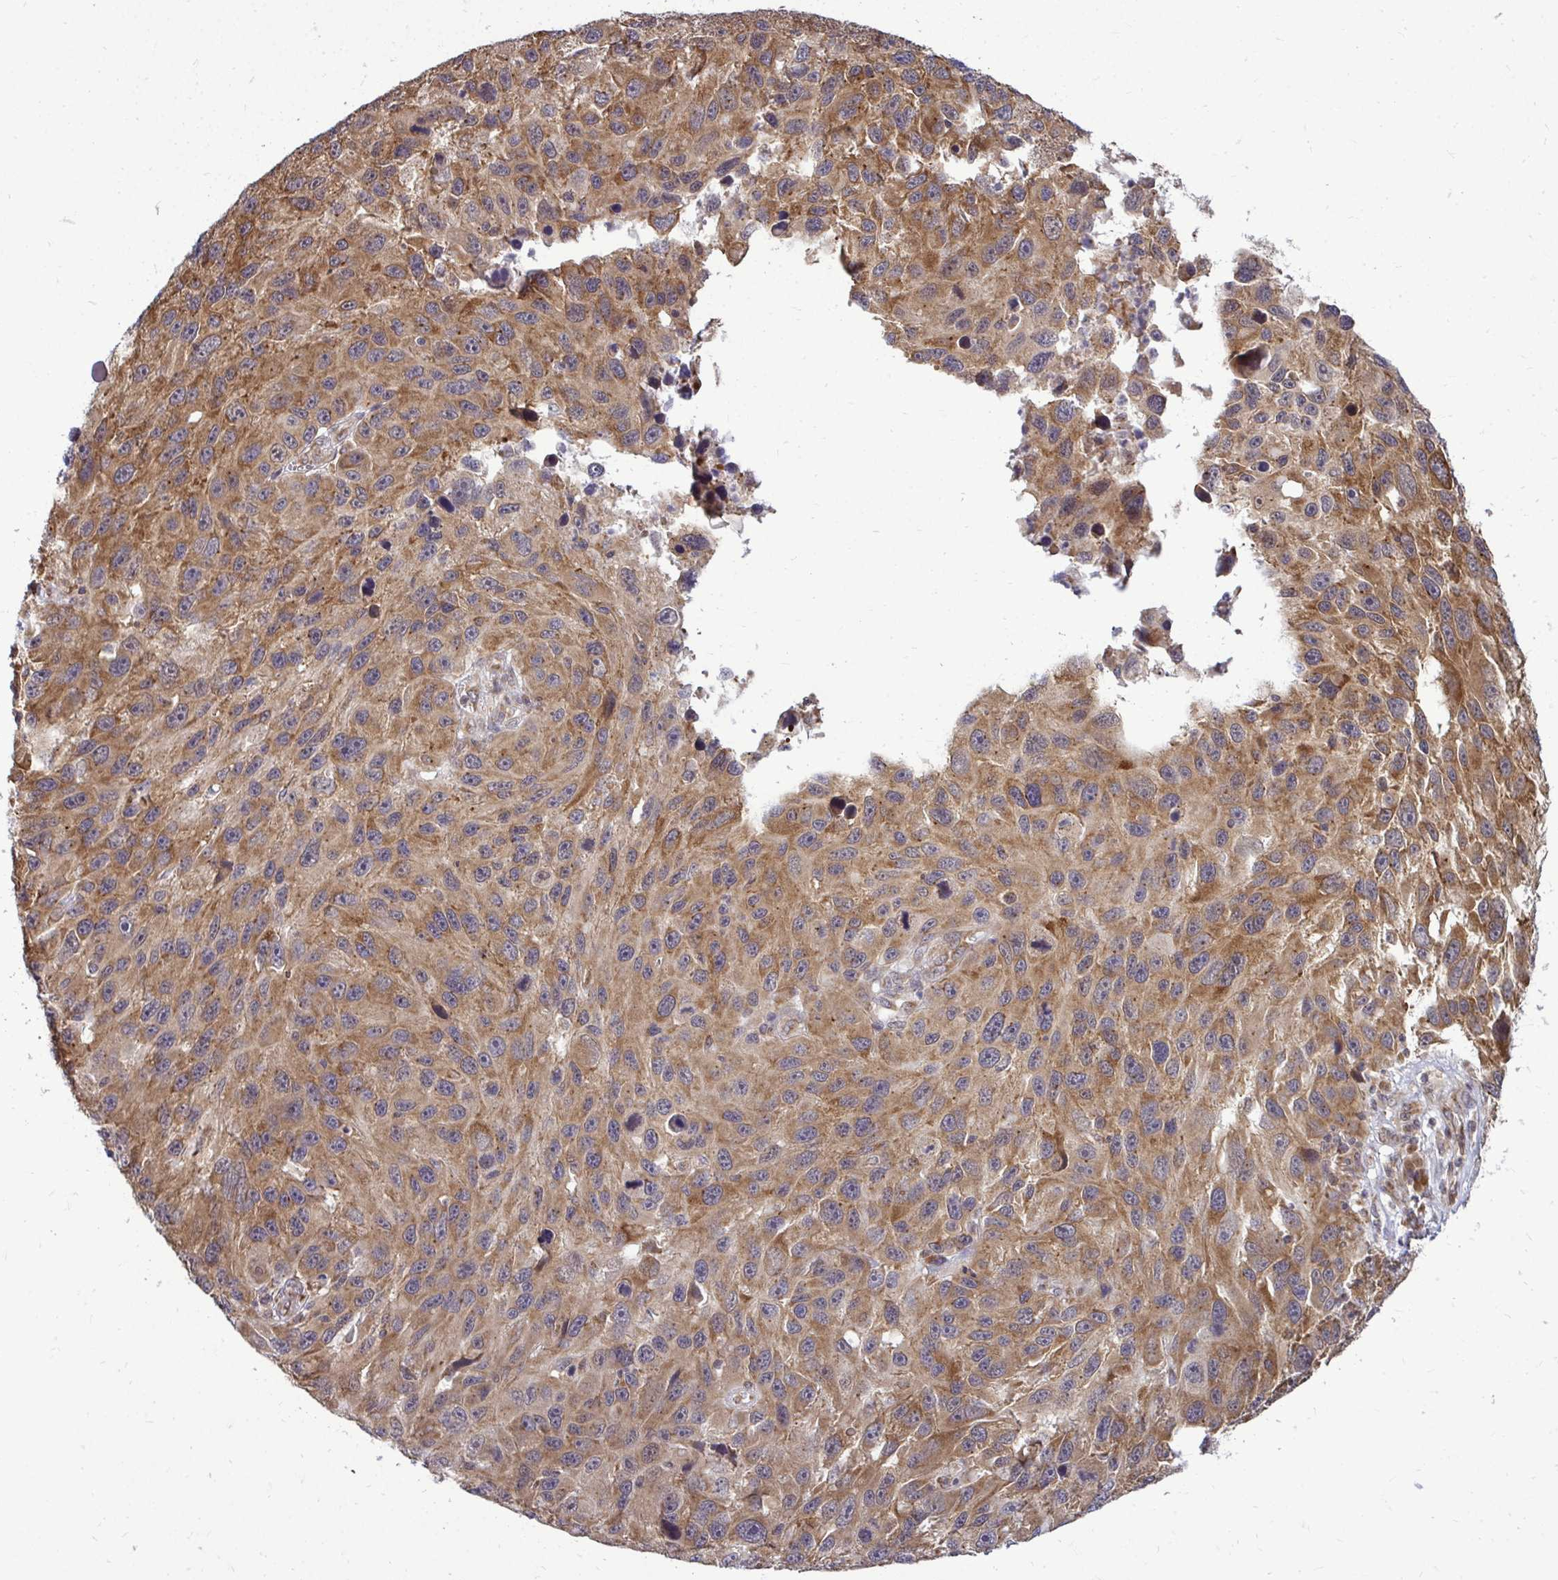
{"staining": {"intensity": "moderate", "quantity": ">75%", "location": "cytoplasmic/membranous"}, "tissue": "melanoma", "cell_type": "Tumor cells", "image_type": "cancer", "snomed": [{"axis": "morphology", "description": "Malignant melanoma, NOS"}, {"axis": "topography", "description": "Skin"}], "caption": "High-magnification brightfield microscopy of malignant melanoma stained with DAB (brown) and counterstained with hematoxylin (blue). tumor cells exhibit moderate cytoplasmic/membranous staining is present in about>75% of cells. Immunohistochemistry stains the protein of interest in brown and the nuclei are stained blue.", "gene": "FMR1", "patient": {"sex": "male", "age": 53}}